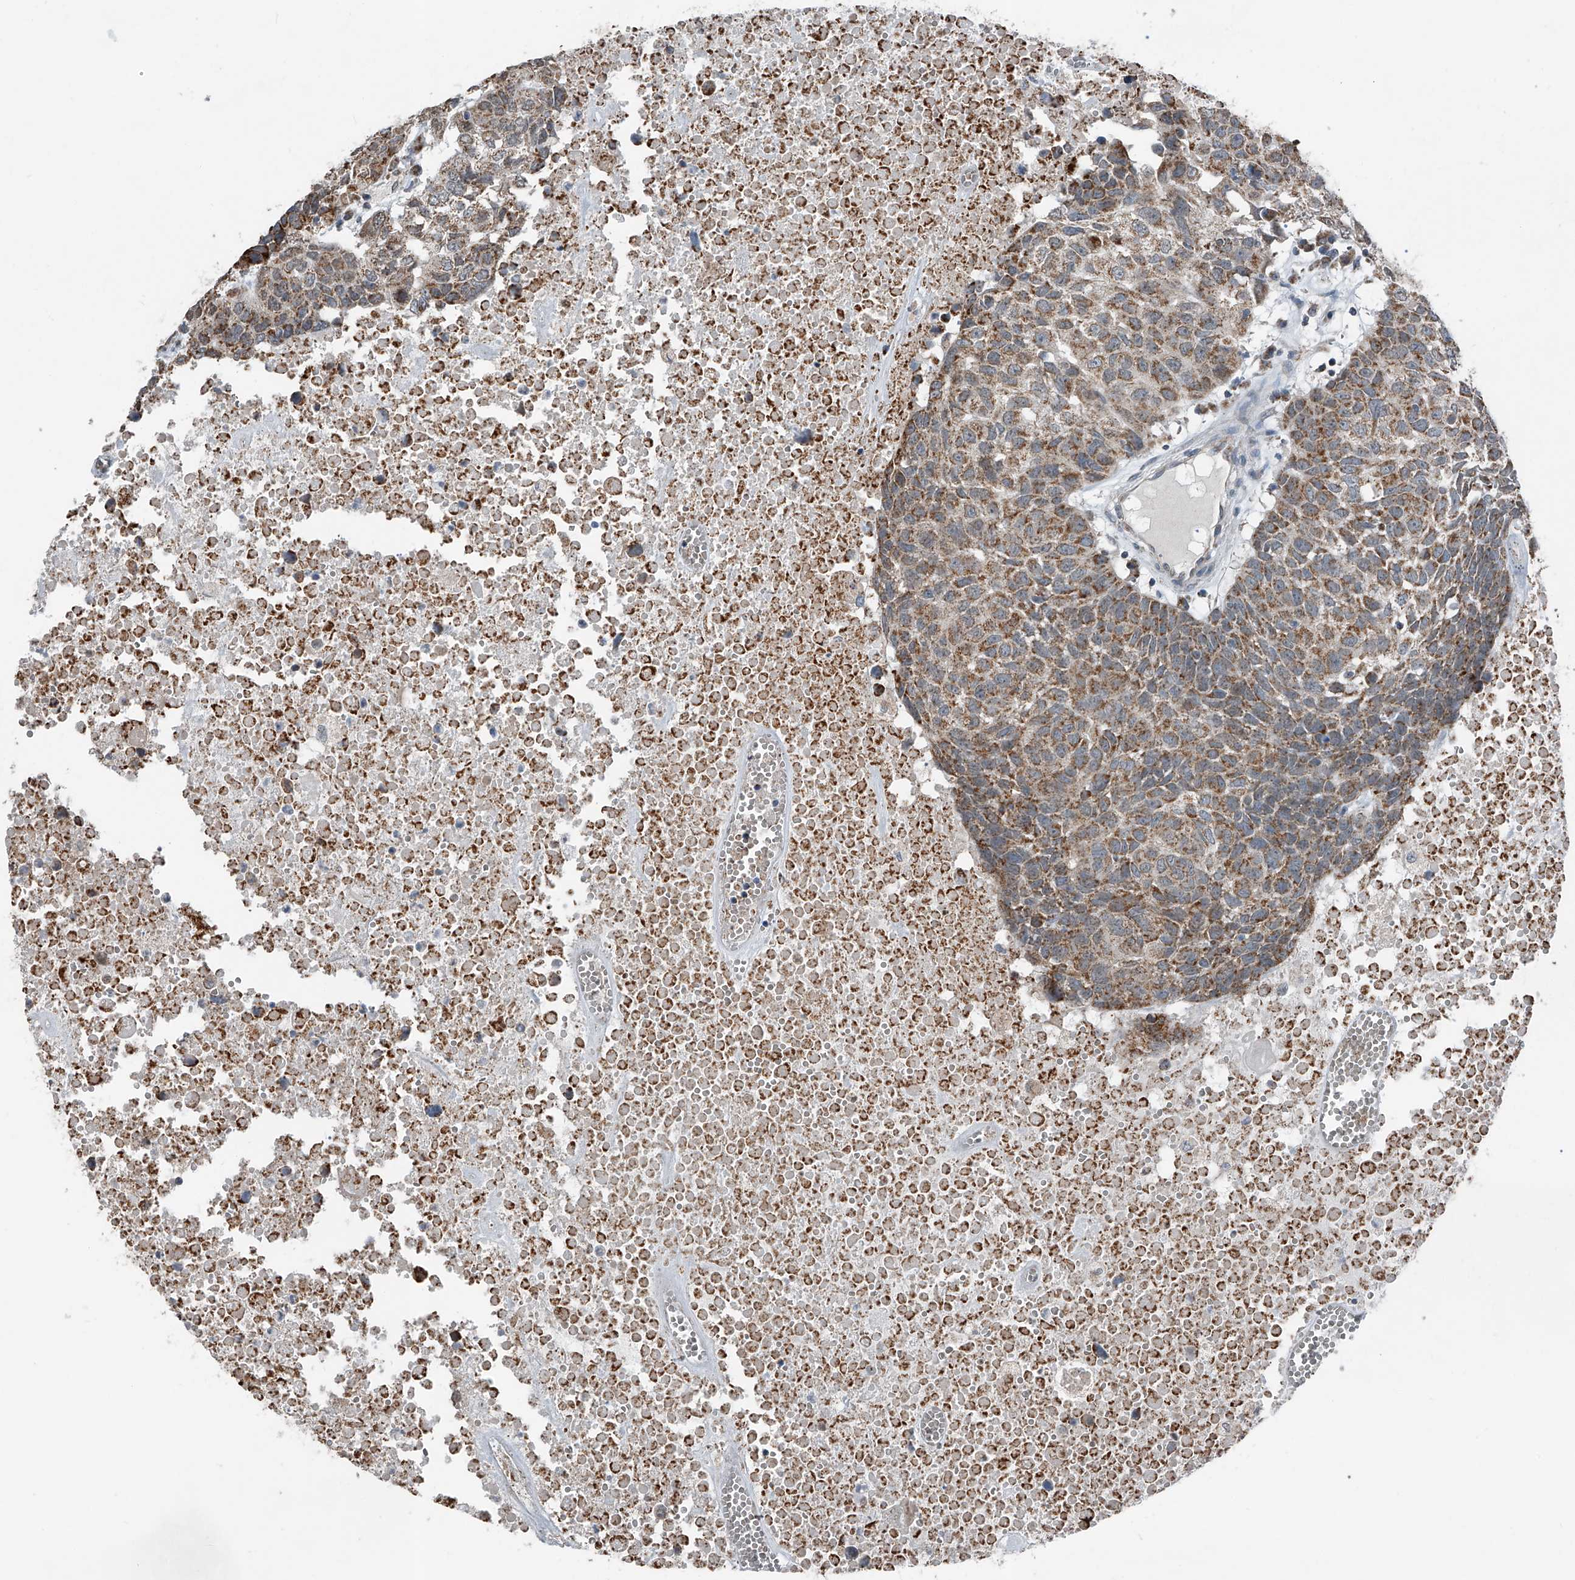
{"staining": {"intensity": "moderate", "quantity": ">75%", "location": "cytoplasmic/membranous"}, "tissue": "head and neck cancer", "cell_type": "Tumor cells", "image_type": "cancer", "snomed": [{"axis": "morphology", "description": "Squamous cell carcinoma, NOS"}, {"axis": "topography", "description": "Head-Neck"}], "caption": "Moderate cytoplasmic/membranous staining is seen in about >75% of tumor cells in head and neck cancer. (IHC, brightfield microscopy, high magnification).", "gene": "CHRNA7", "patient": {"sex": "male", "age": 66}}